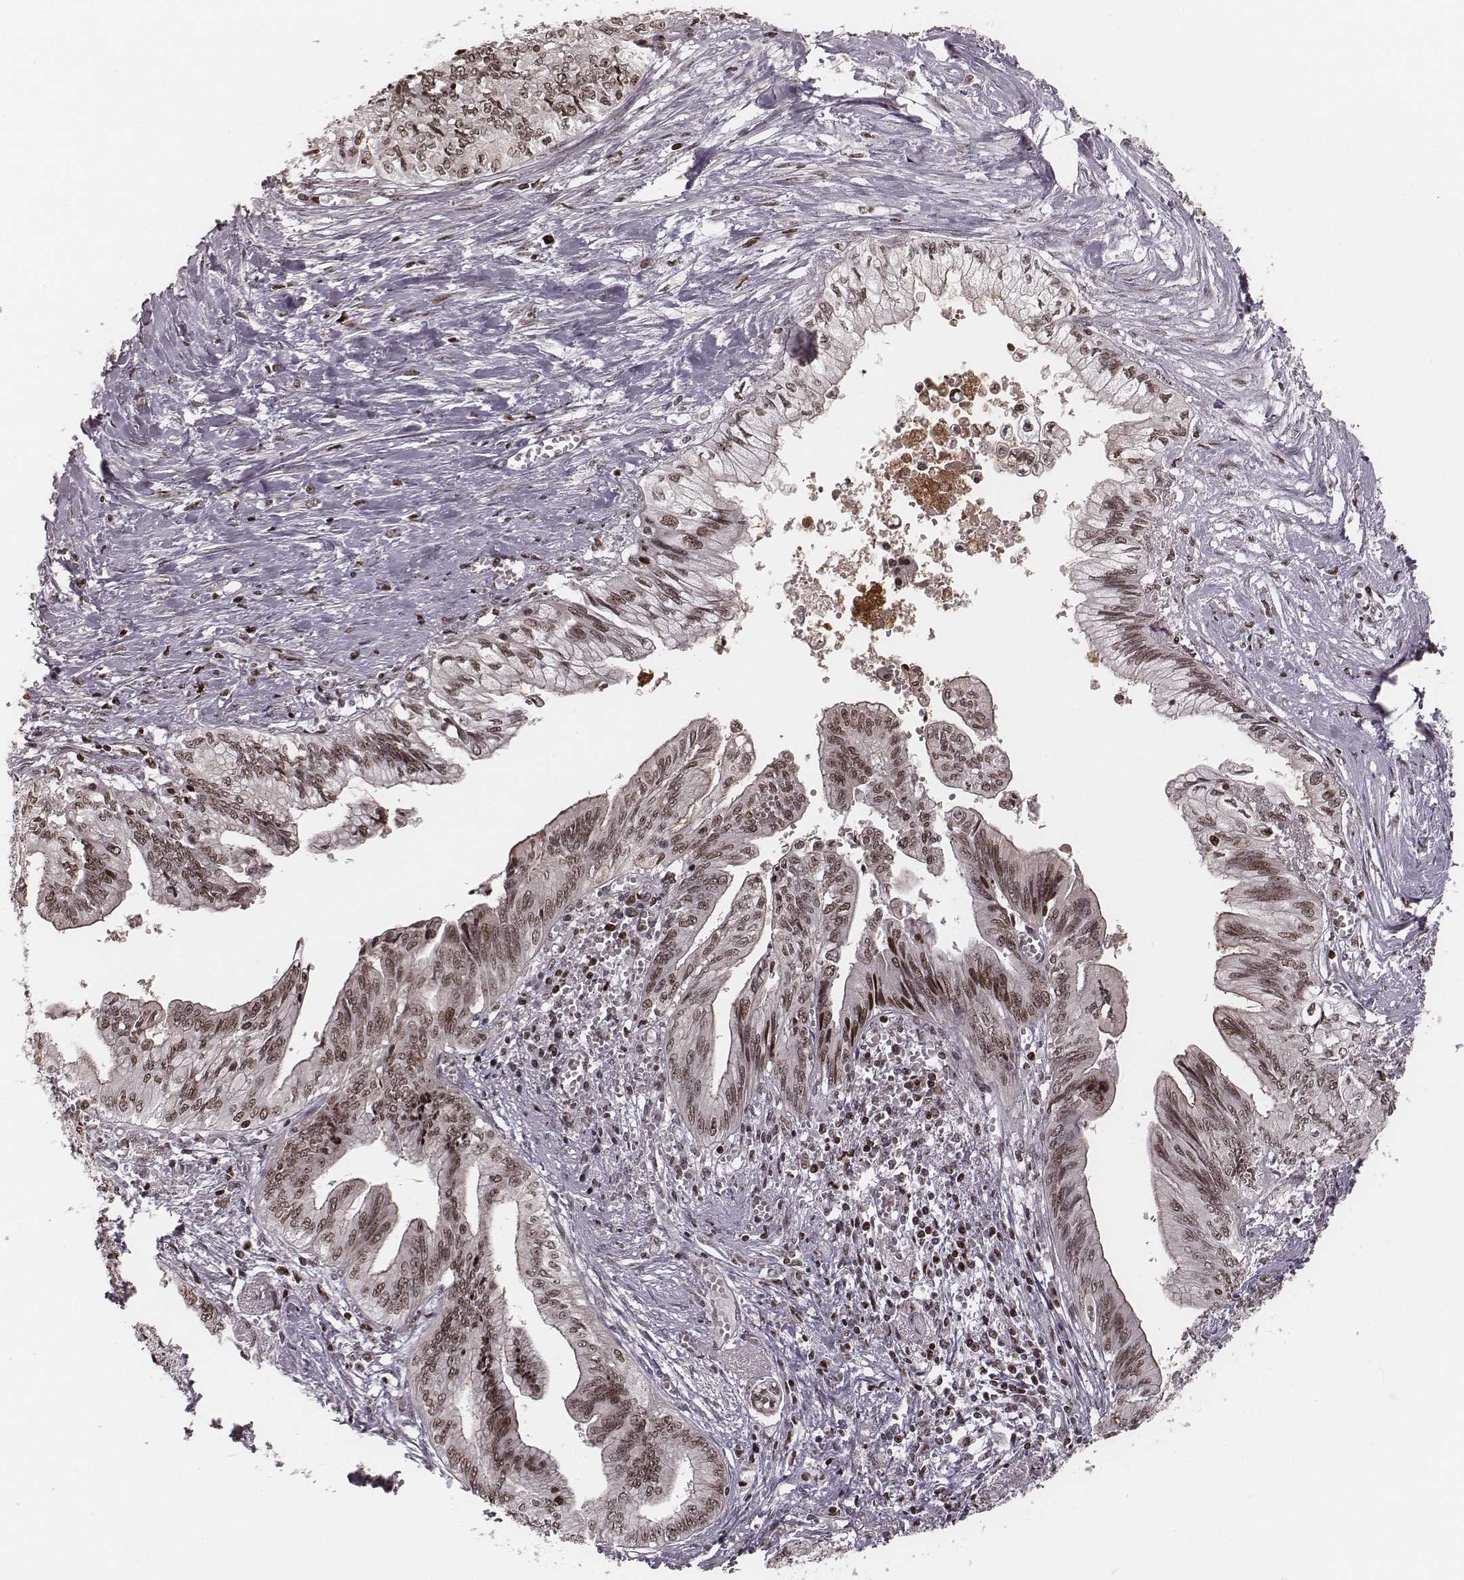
{"staining": {"intensity": "weak", "quantity": "25%-75%", "location": "nuclear"}, "tissue": "pancreatic cancer", "cell_type": "Tumor cells", "image_type": "cancer", "snomed": [{"axis": "morphology", "description": "Adenocarcinoma, NOS"}, {"axis": "topography", "description": "Pancreas"}], "caption": "The histopathology image shows a brown stain indicating the presence of a protein in the nuclear of tumor cells in pancreatic cancer. Immunohistochemistry stains the protein of interest in brown and the nuclei are stained blue.", "gene": "VRK3", "patient": {"sex": "female", "age": 61}}